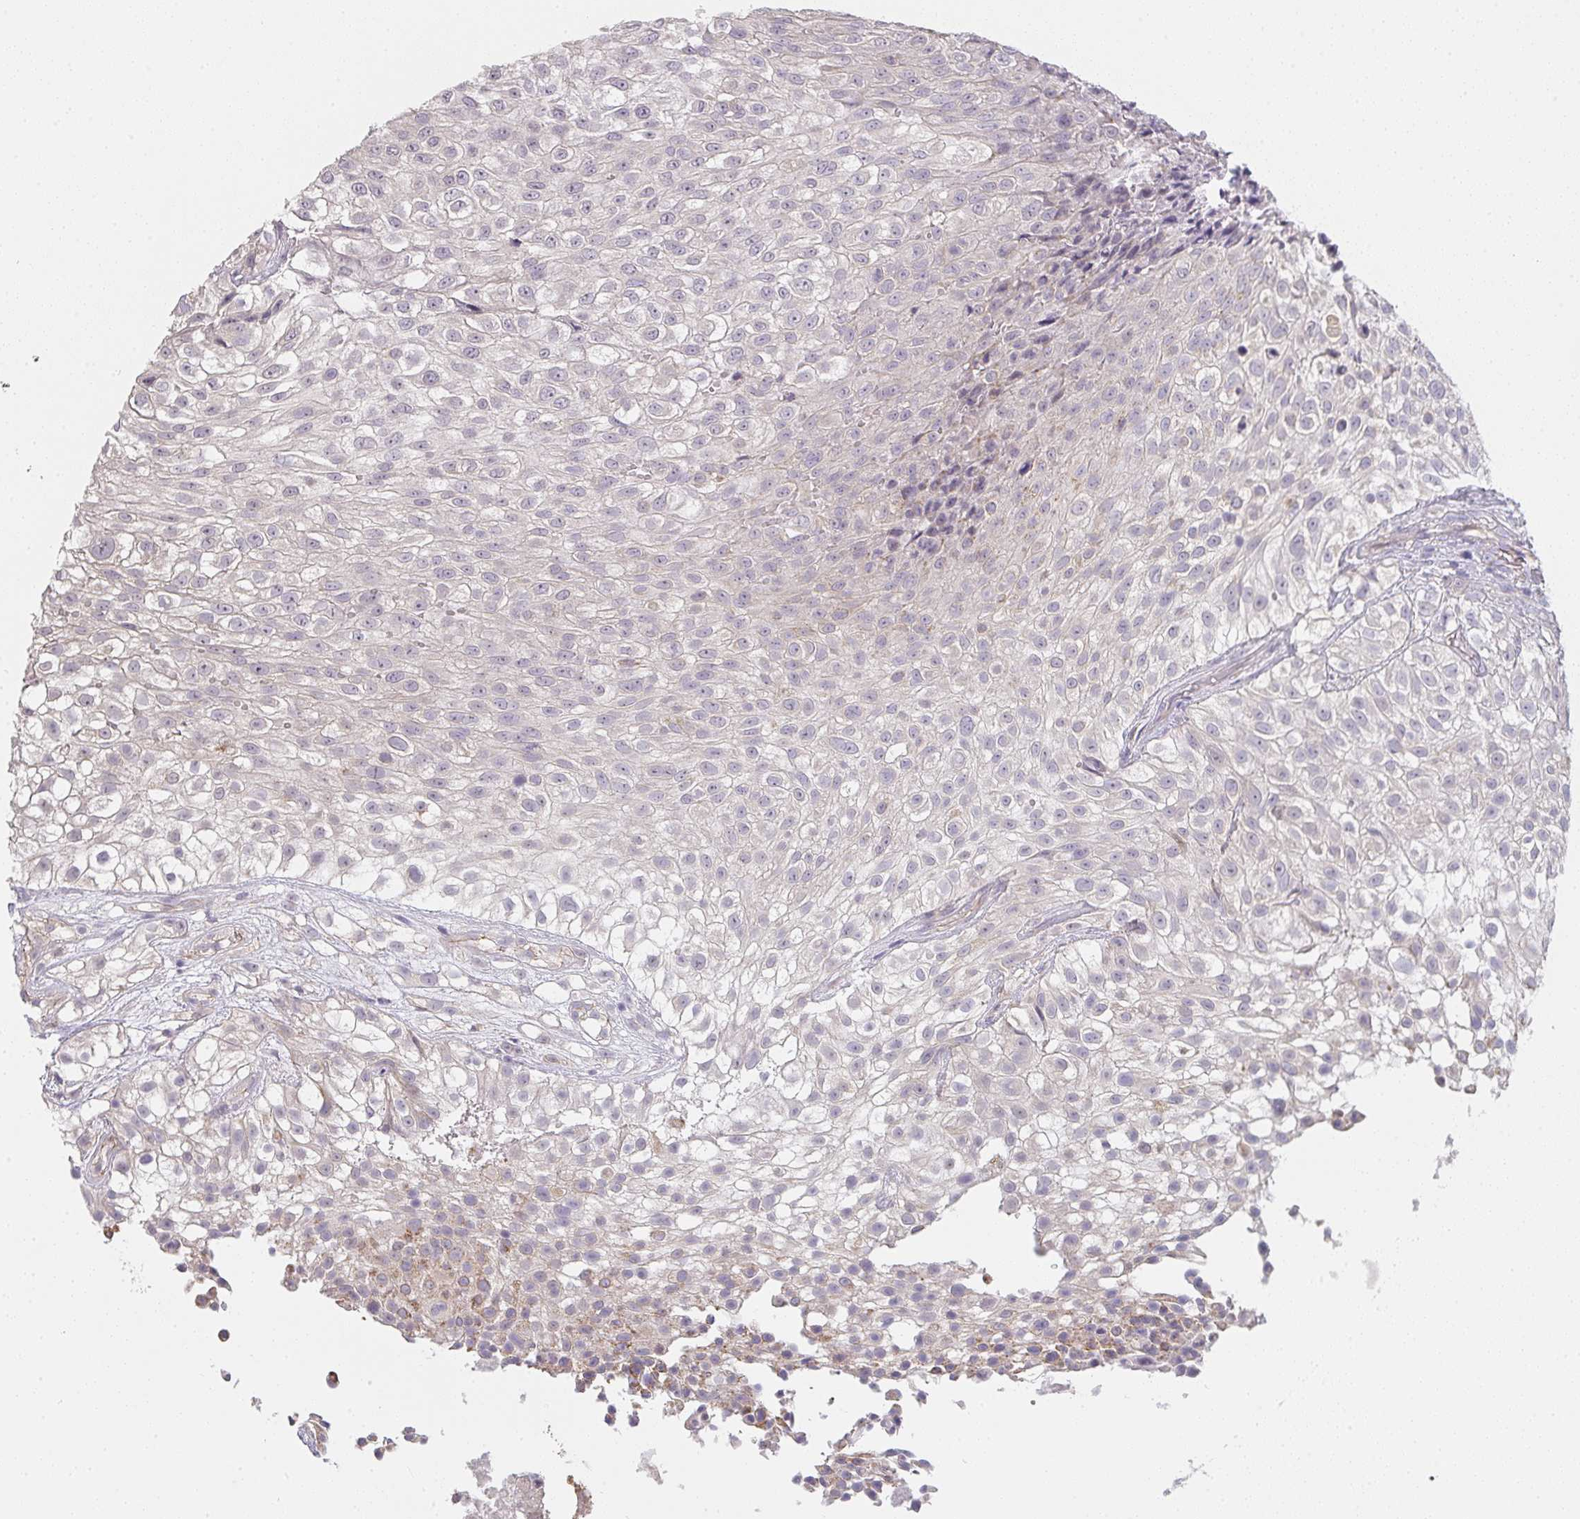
{"staining": {"intensity": "negative", "quantity": "none", "location": "none"}, "tissue": "urothelial cancer", "cell_type": "Tumor cells", "image_type": "cancer", "snomed": [{"axis": "morphology", "description": "Urothelial carcinoma, High grade"}, {"axis": "topography", "description": "Urinary bladder"}], "caption": "Immunohistochemistry (IHC) micrograph of neoplastic tissue: human high-grade urothelial carcinoma stained with DAB (3,3'-diaminobenzidine) demonstrates no significant protein expression in tumor cells.", "gene": "TMEM219", "patient": {"sex": "male", "age": 56}}